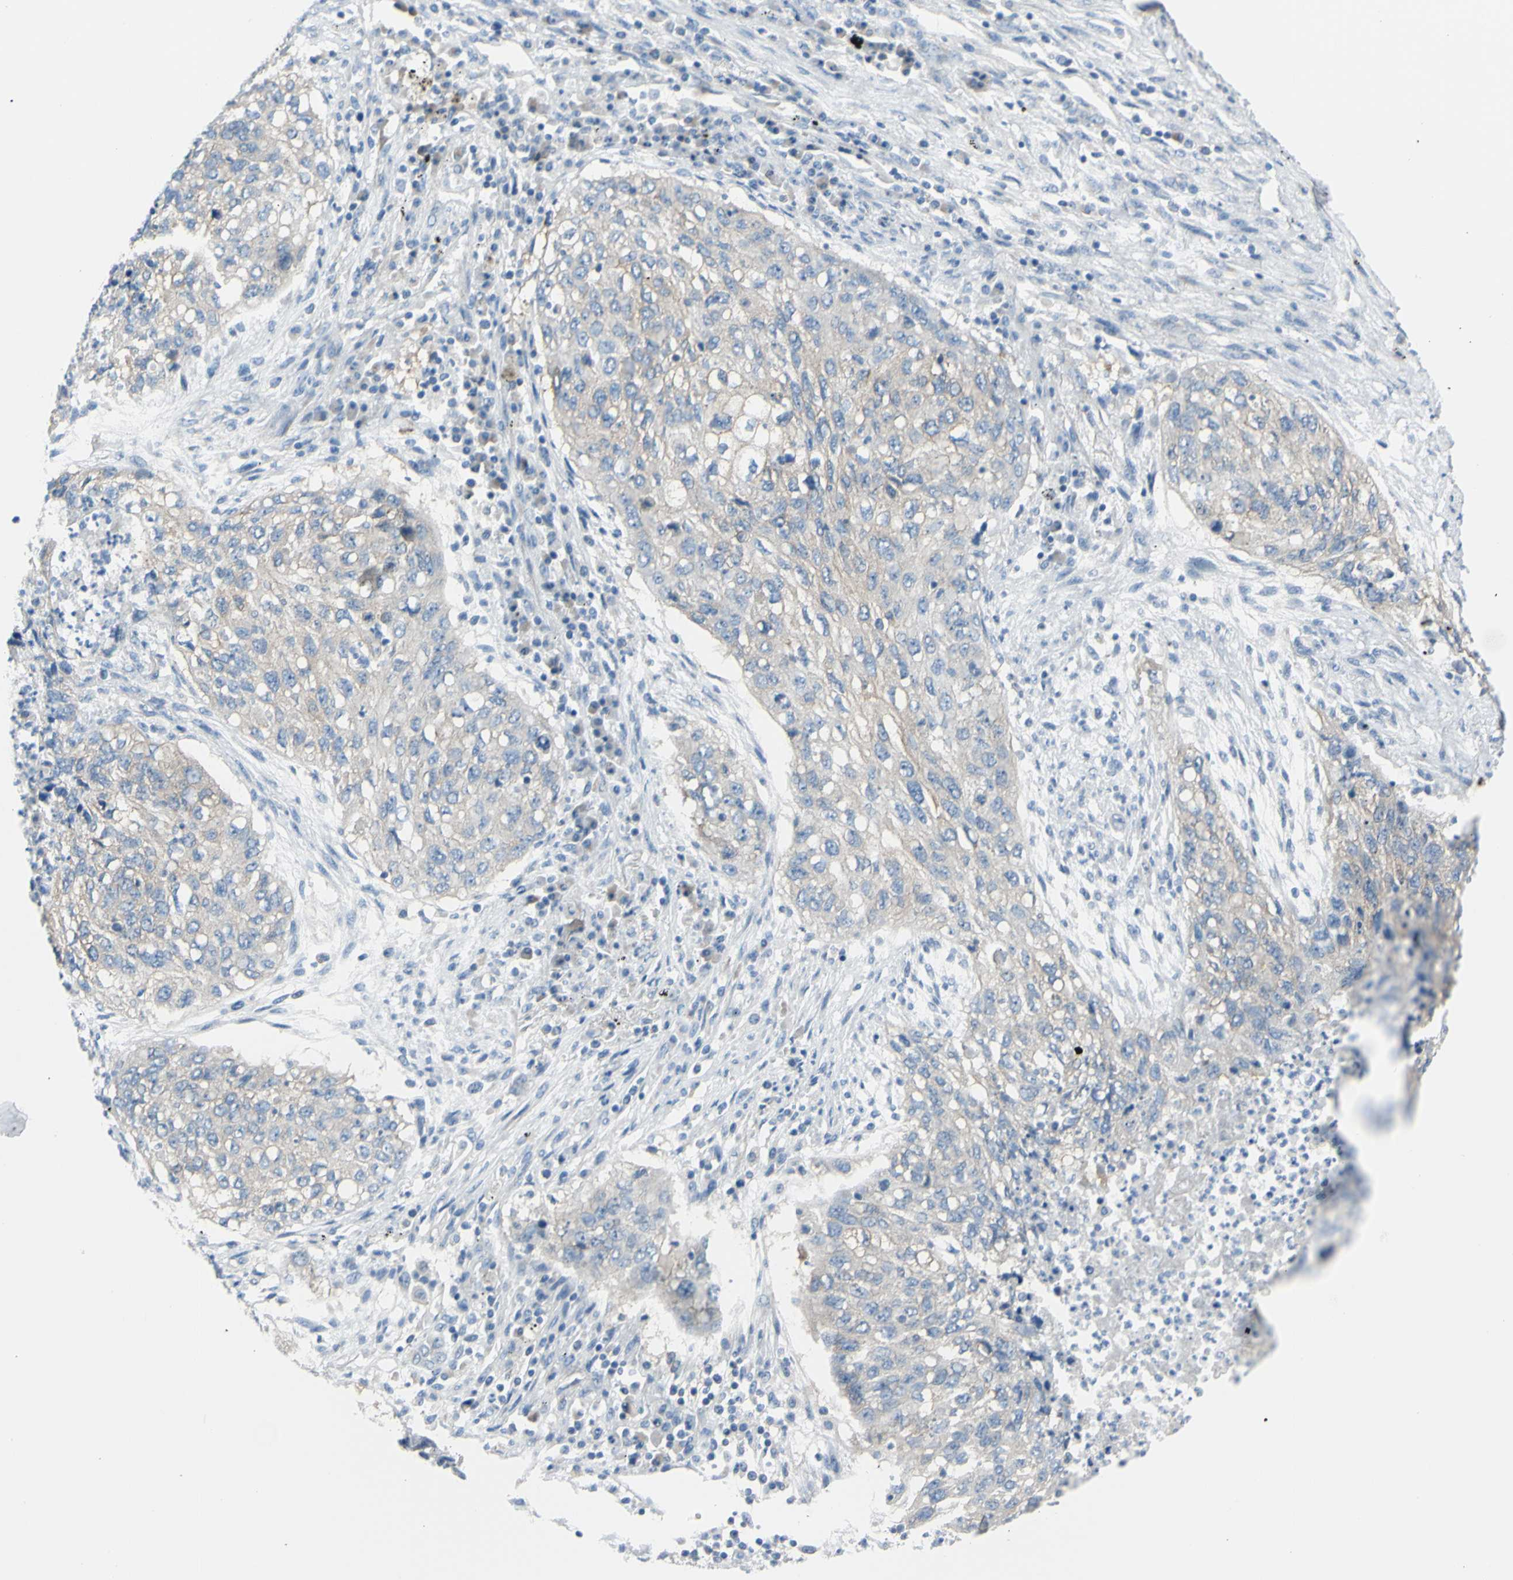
{"staining": {"intensity": "weak", "quantity": ">75%", "location": "cytoplasmic/membranous"}, "tissue": "lung cancer", "cell_type": "Tumor cells", "image_type": "cancer", "snomed": [{"axis": "morphology", "description": "Squamous cell carcinoma, NOS"}, {"axis": "topography", "description": "Lung"}], "caption": "An immunohistochemistry (IHC) photomicrograph of neoplastic tissue is shown. Protein staining in brown highlights weak cytoplasmic/membranous positivity in lung squamous cell carcinoma within tumor cells. Nuclei are stained in blue.", "gene": "FRMD4B", "patient": {"sex": "female", "age": 63}}